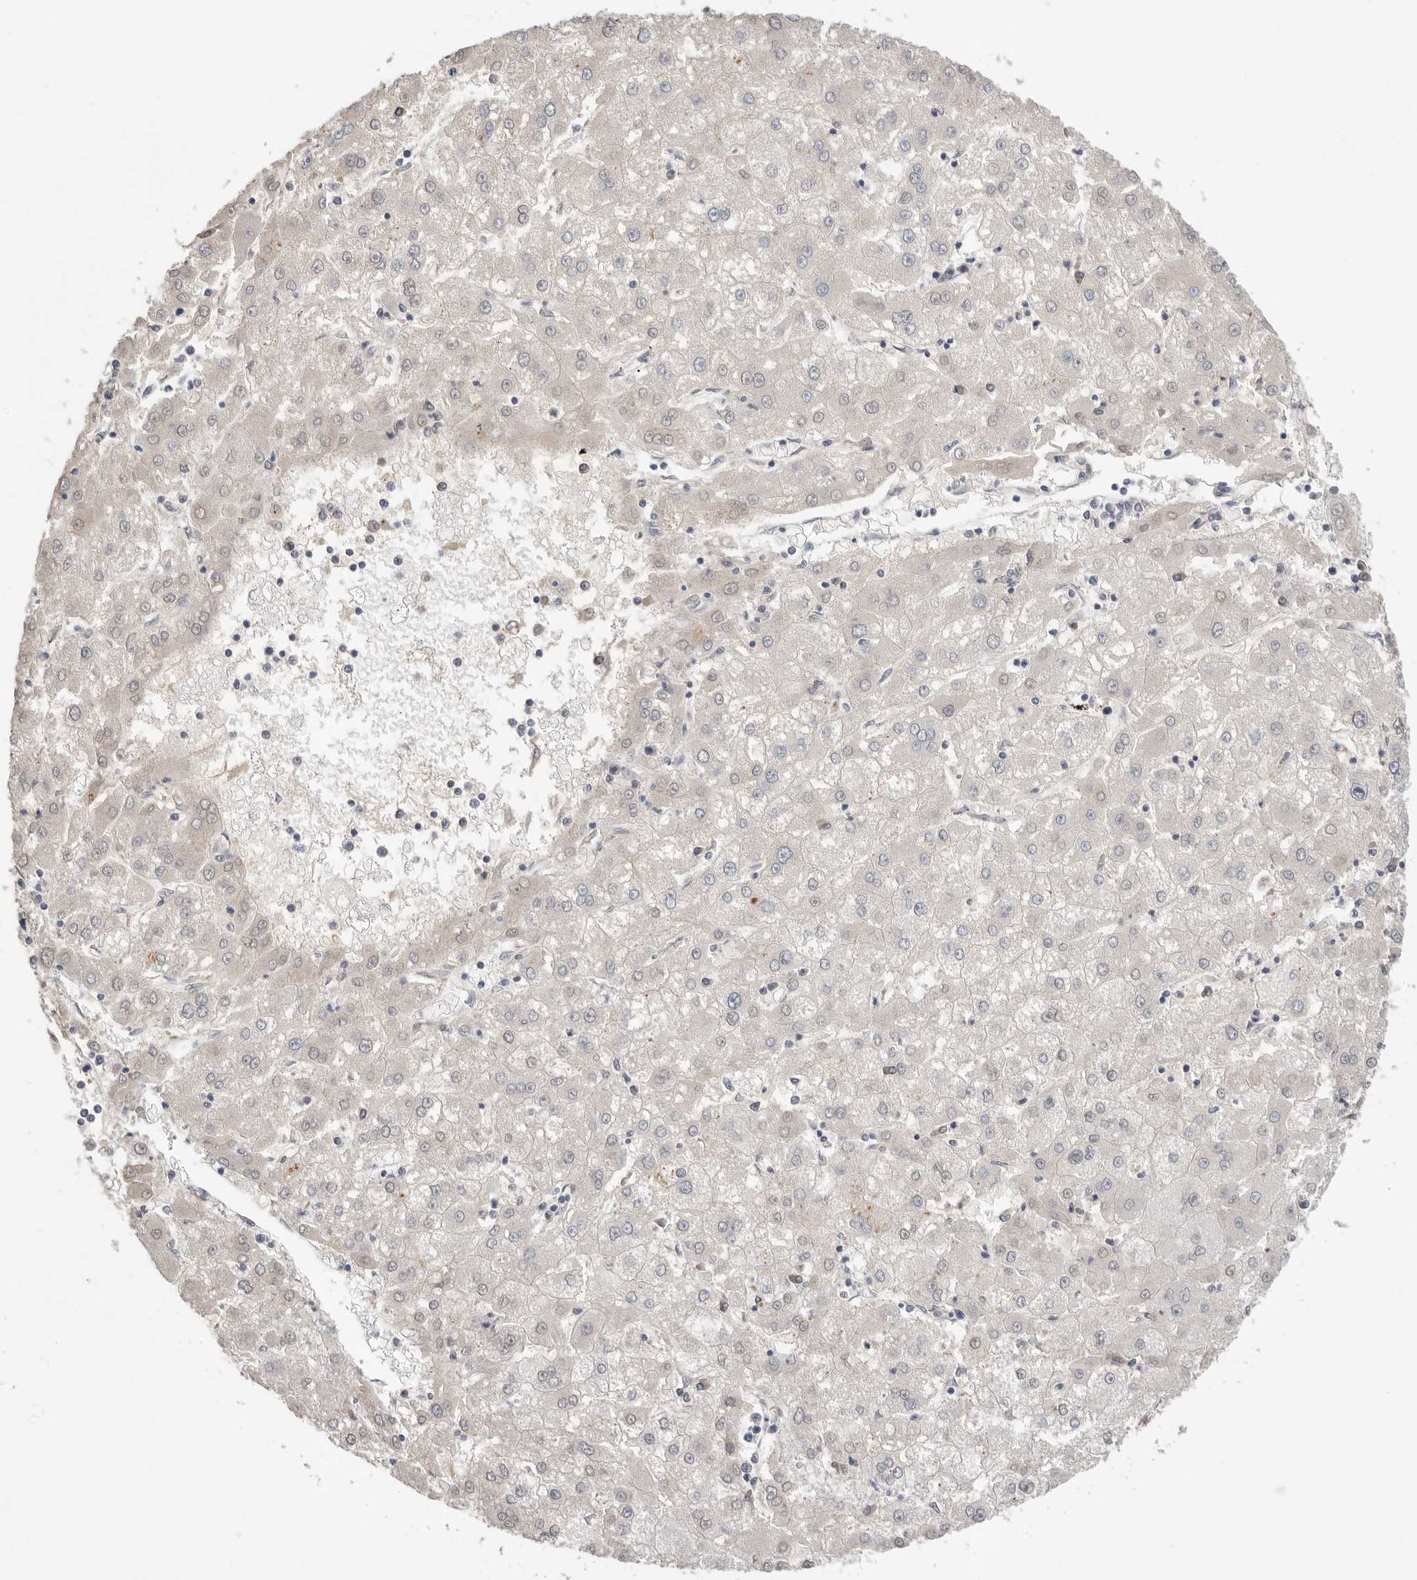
{"staining": {"intensity": "negative", "quantity": "none", "location": "none"}, "tissue": "liver cancer", "cell_type": "Tumor cells", "image_type": "cancer", "snomed": [{"axis": "morphology", "description": "Carcinoma, Hepatocellular, NOS"}, {"axis": "topography", "description": "Liver"}], "caption": "An immunohistochemistry photomicrograph of liver cancer (hepatocellular carcinoma) is shown. There is no staining in tumor cells of liver cancer (hepatocellular carcinoma). (Immunohistochemistry, brightfield microscopy, high magnification).", "gene": "LEMD3", "patient": {"sex": "male", "age": 72}}